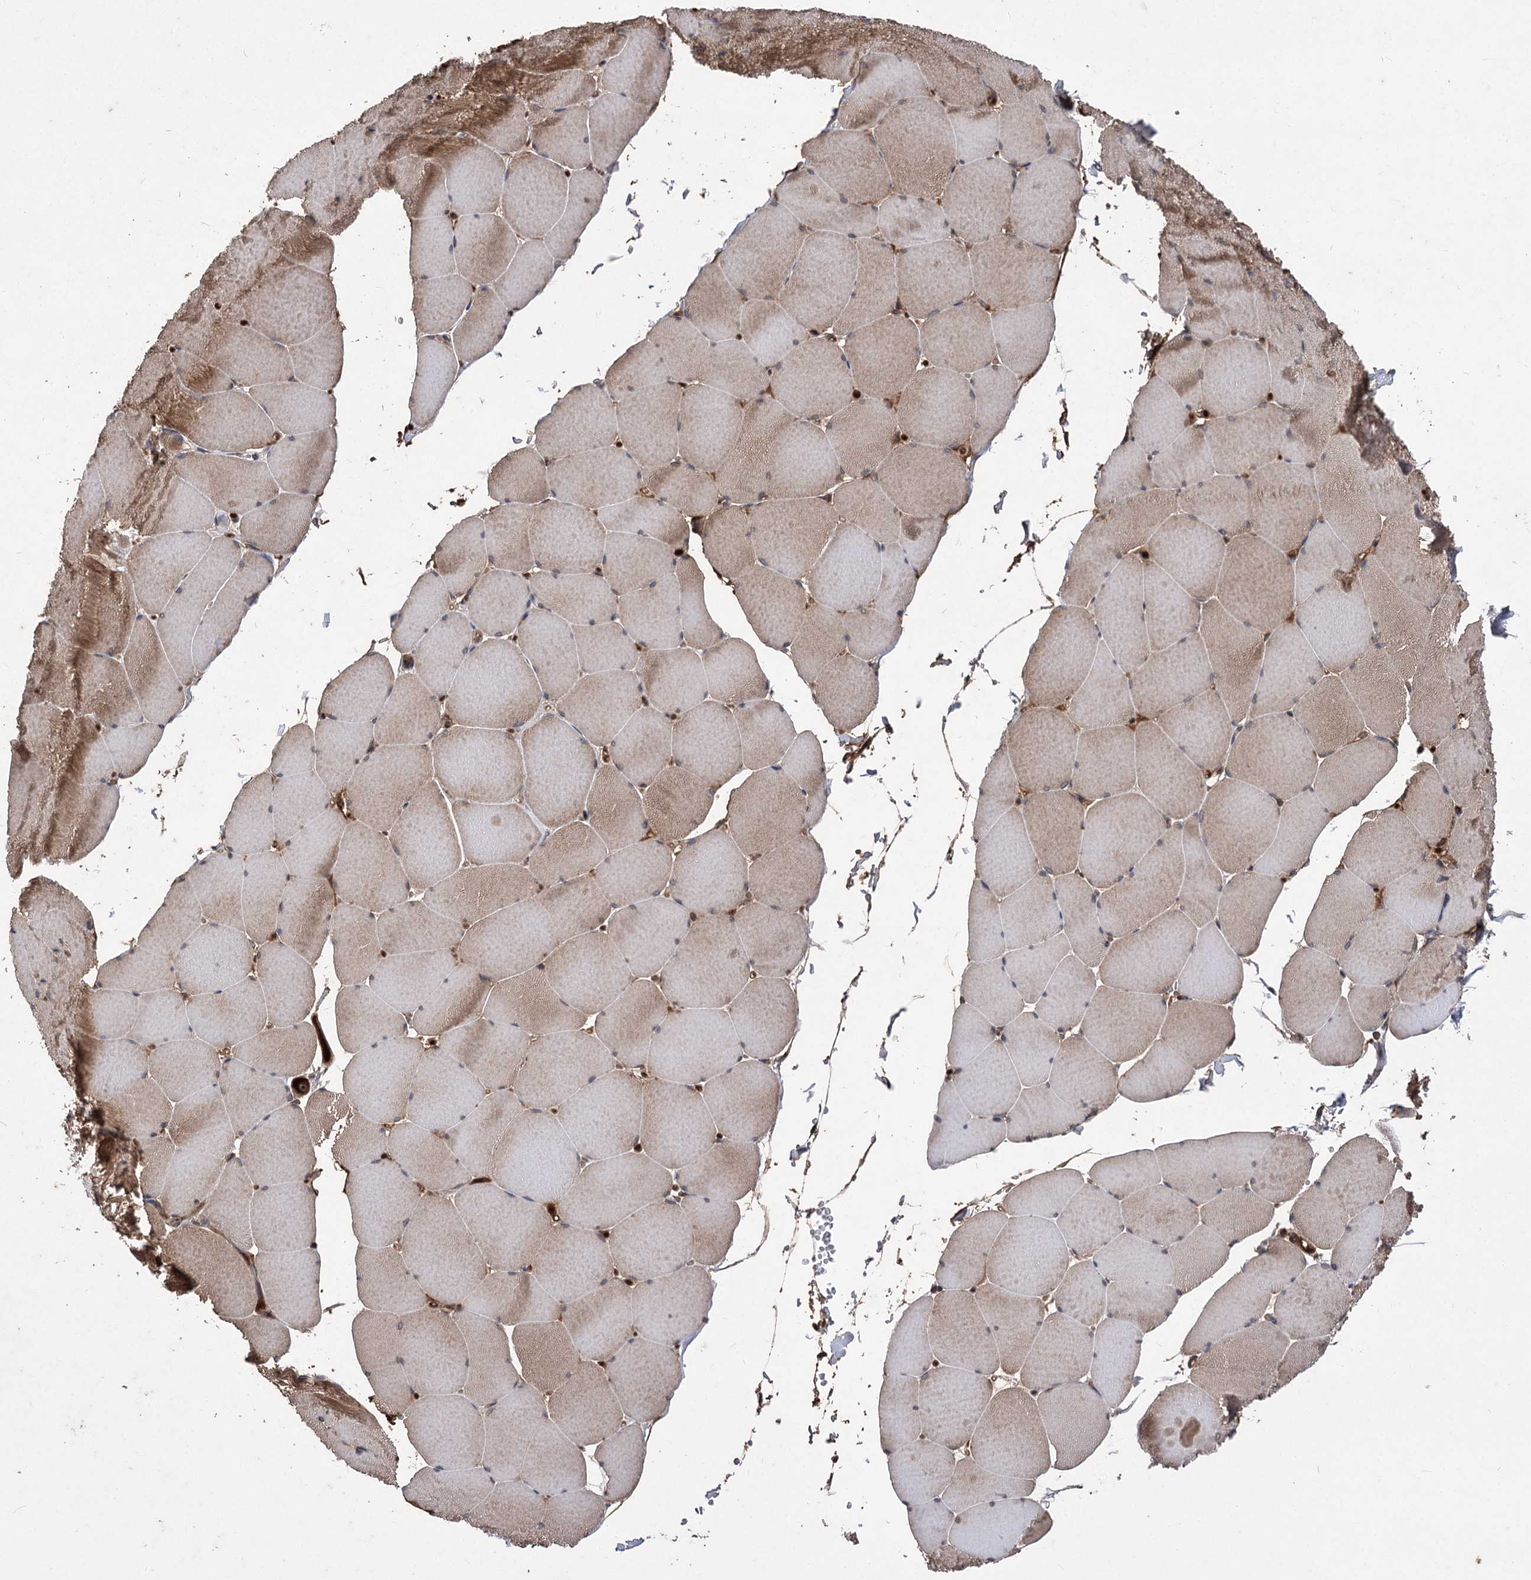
{"staining": {"intensity": "strong", "quantity": "25%-75%", "location": "cytoplasmic/membranous,nuclear"}, "tissue": "skeletal muscle", "cell_type": "Myocytes", "image_type": "normal", "snomed": [{"axis": "morphology", "description": "Normal tissue, NOS"}, {"axis": "topography", "description": "Skeletal muscle"}, {"axis": "topography", "description": "Head-Neck"}], "caption": "High-magnification brightfield microscopy of unremarkable skeletal muscle stained with DAB (brown) and counterstained with hematoxylin (blue). myocytes exhibit strong cytoplasmic/membranous,nuclear expression is present in about25%-75% of cells.", "gene": "RASSF3", "patient": {"sex": "male", "age": 66}}